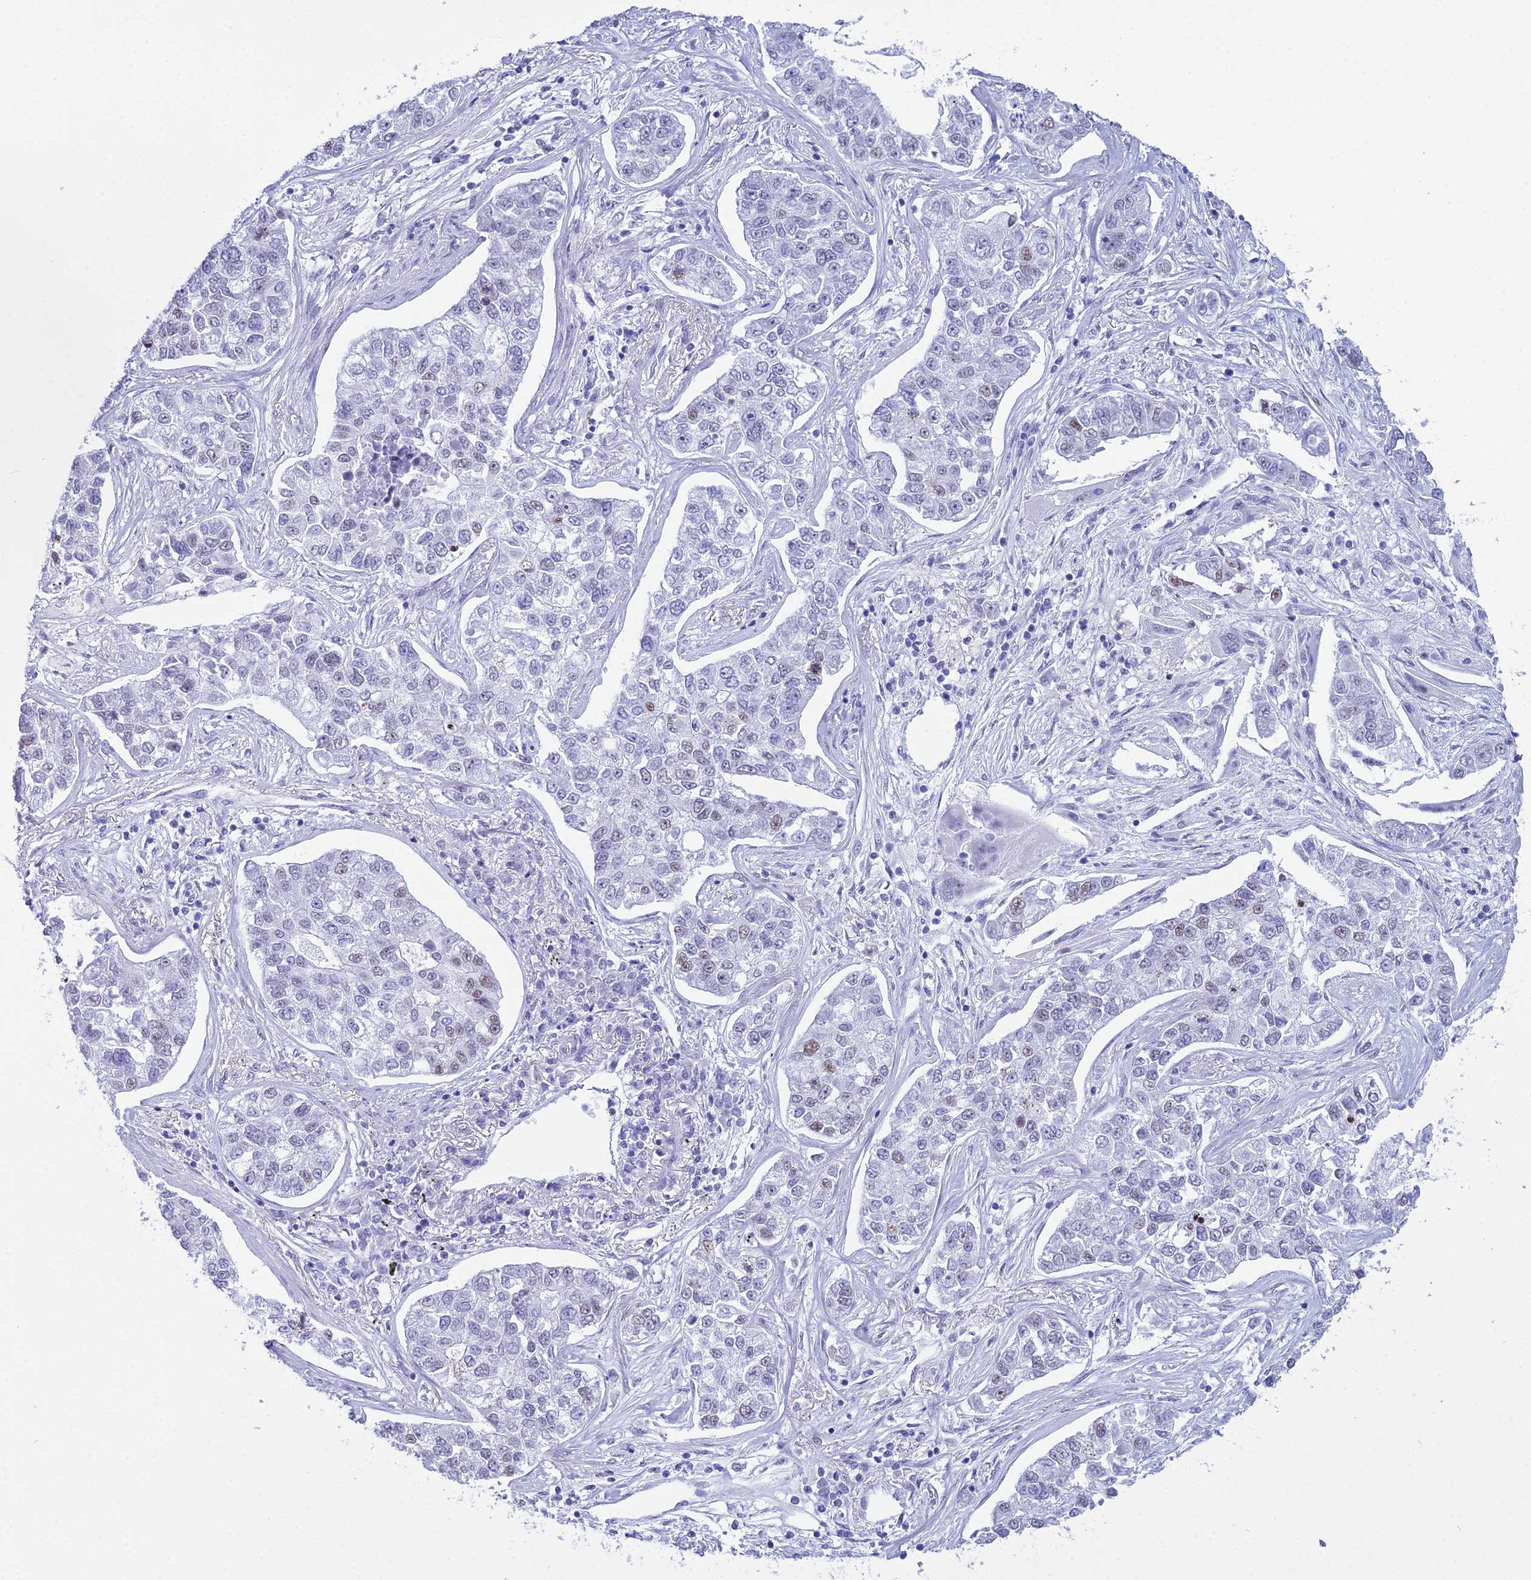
{"staining": {"intensity": "weak", "quantity": "<25%", "location": "nuclear"}, "tissue": "lung cancer", "cell_type": "Tumor cells", "image_type": "cancer", "snomed": [{"axis": "morphology", "description": "Adenocarcinoma, NOS"}, {"axis": "topography", "description": "Lung"}], "caption": "A histopathology image of human lung cancer (adenocarcinoma) is negative for staining in tumor cells.", "gene": "RNPS1", "patient": {"sex": "male", "age": 49}}